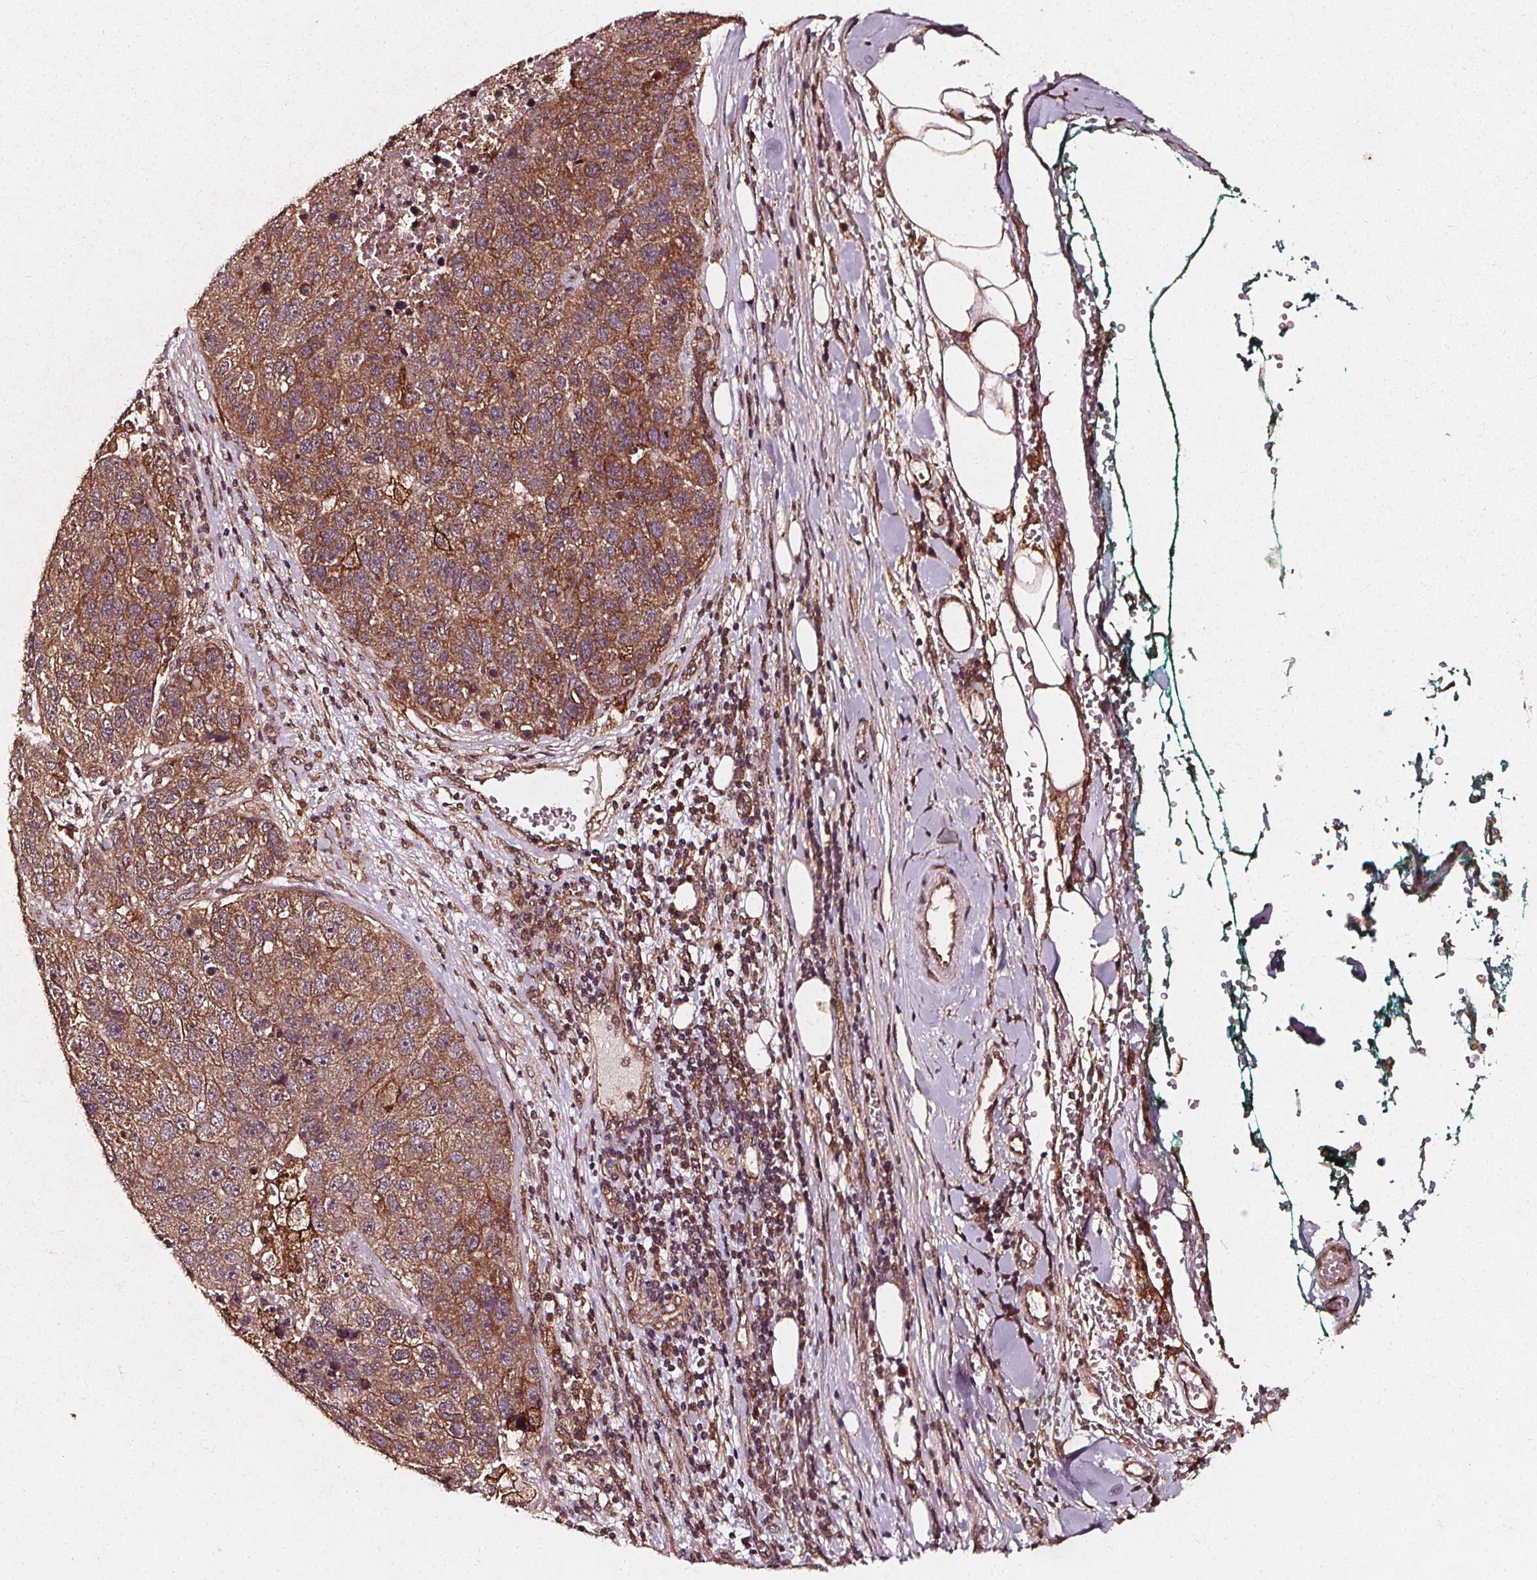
{"staining": {"intensity": "moderate", "quantity": ">75%", "location": "cytoplasmic/membranous"}, "tissue": "pancreatic cancer", "cell_type": "Tumor cells", "image_type": "cancer", "snomed": [{"axis": "morphology", "description": "Adenocarcinoma, NOS"}, {"axis": "topography", "description": "Pancreas"}], "caption": "Immunohistochemical staining of pancreatic adenocarcinoma displays medium levels of moderate cytoplasmic/membranous protein expression in approximately >75% of tumor cells.", "gene": "ABCA1", "patient": {"sex": "female", "age": 61}}